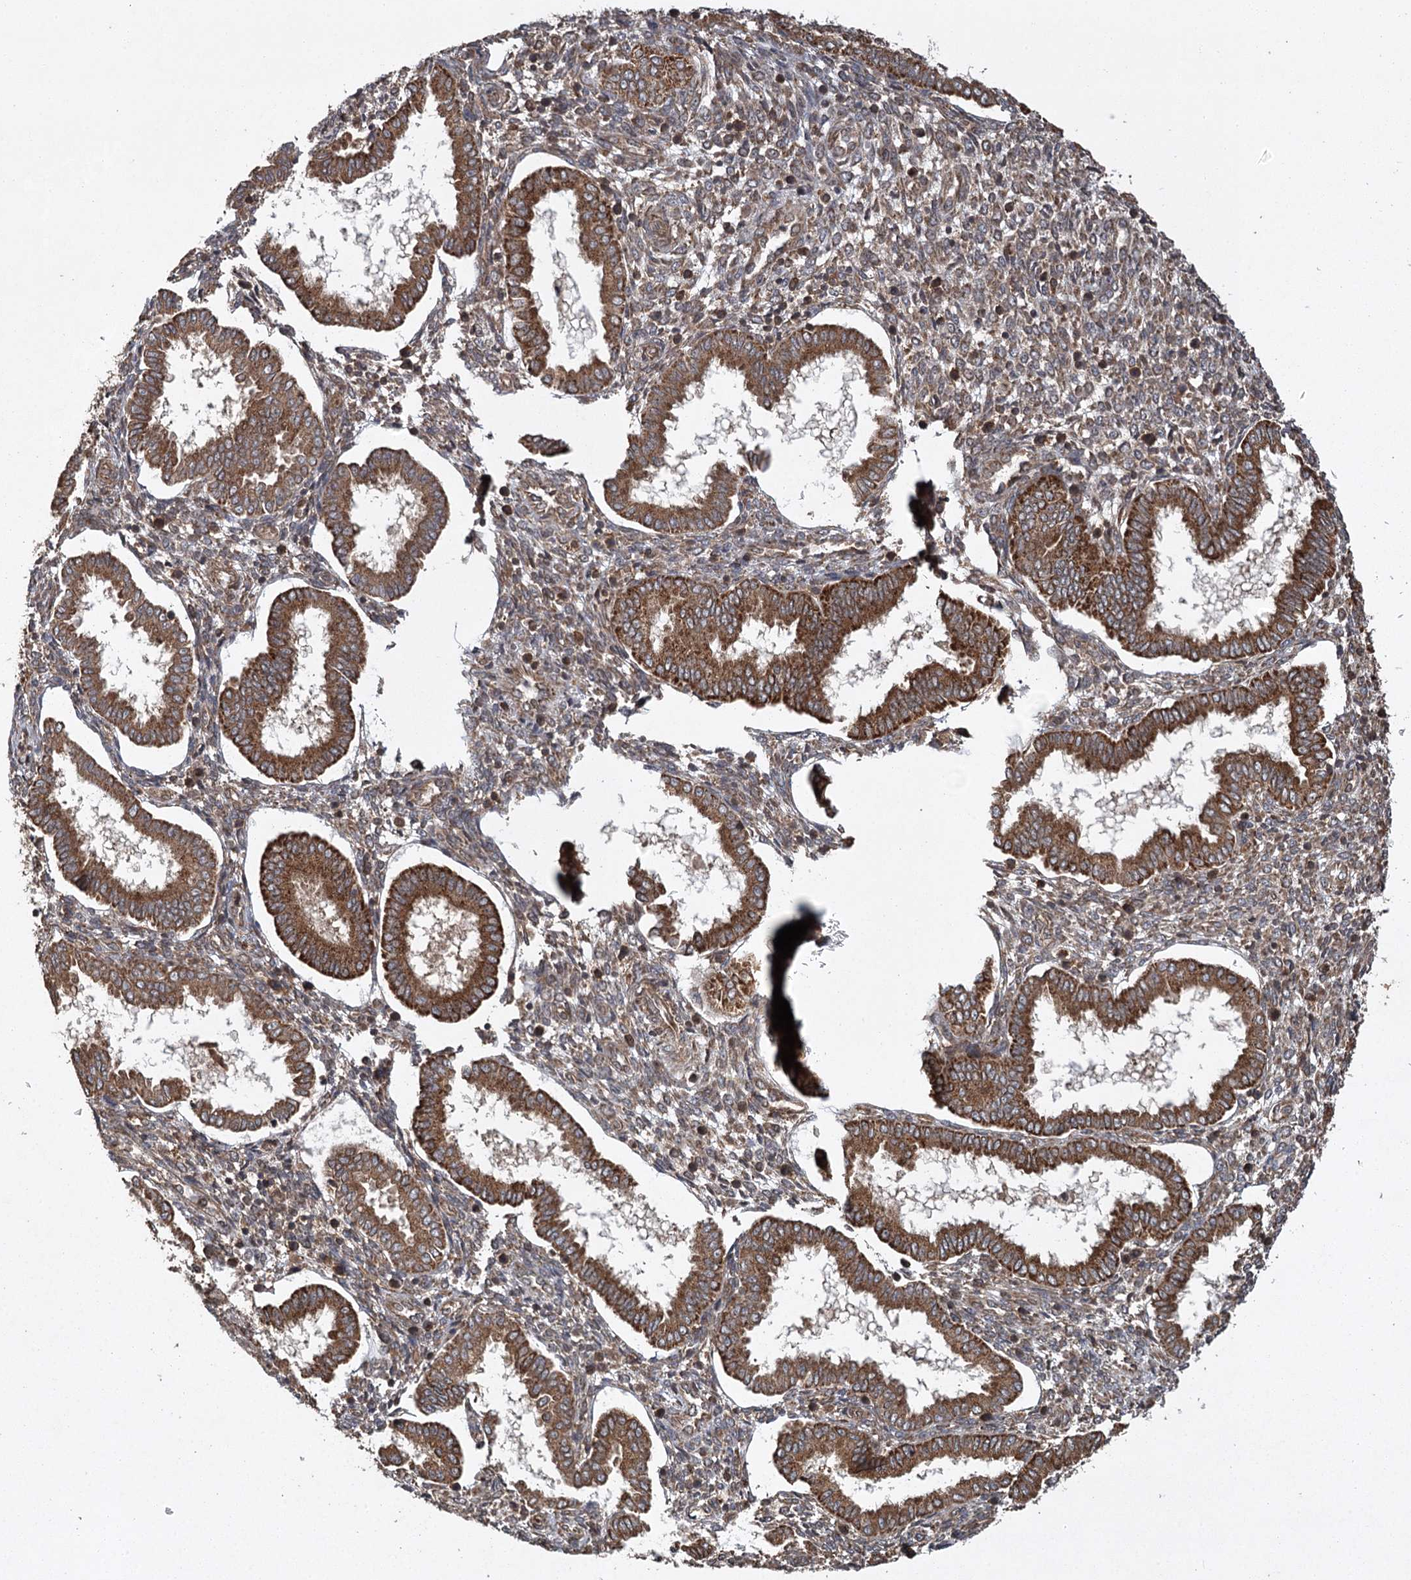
{"staining": {"intensity": "moderate", "quantity": "25%-75%", "location": "cytoplasmic/membranous"}, "tissue": "endometrium", "cell_type": "Cells in endometrial stroma", "image_type": "normal", "snomed": [{"axis": "morphology", "description": "Normal tissue, NOS"}, {"axis": "topography", "description": "Endometrium"}], "caption": "Unremarkable endometrium displays moderate cytoplasmic/membranous positivity in approximately 25%-75% of cells in endometrial stroma, visualized by immunohistochemistry.", "gene": "RPAP3", "patient": {"sex": "female", "age": 24}}